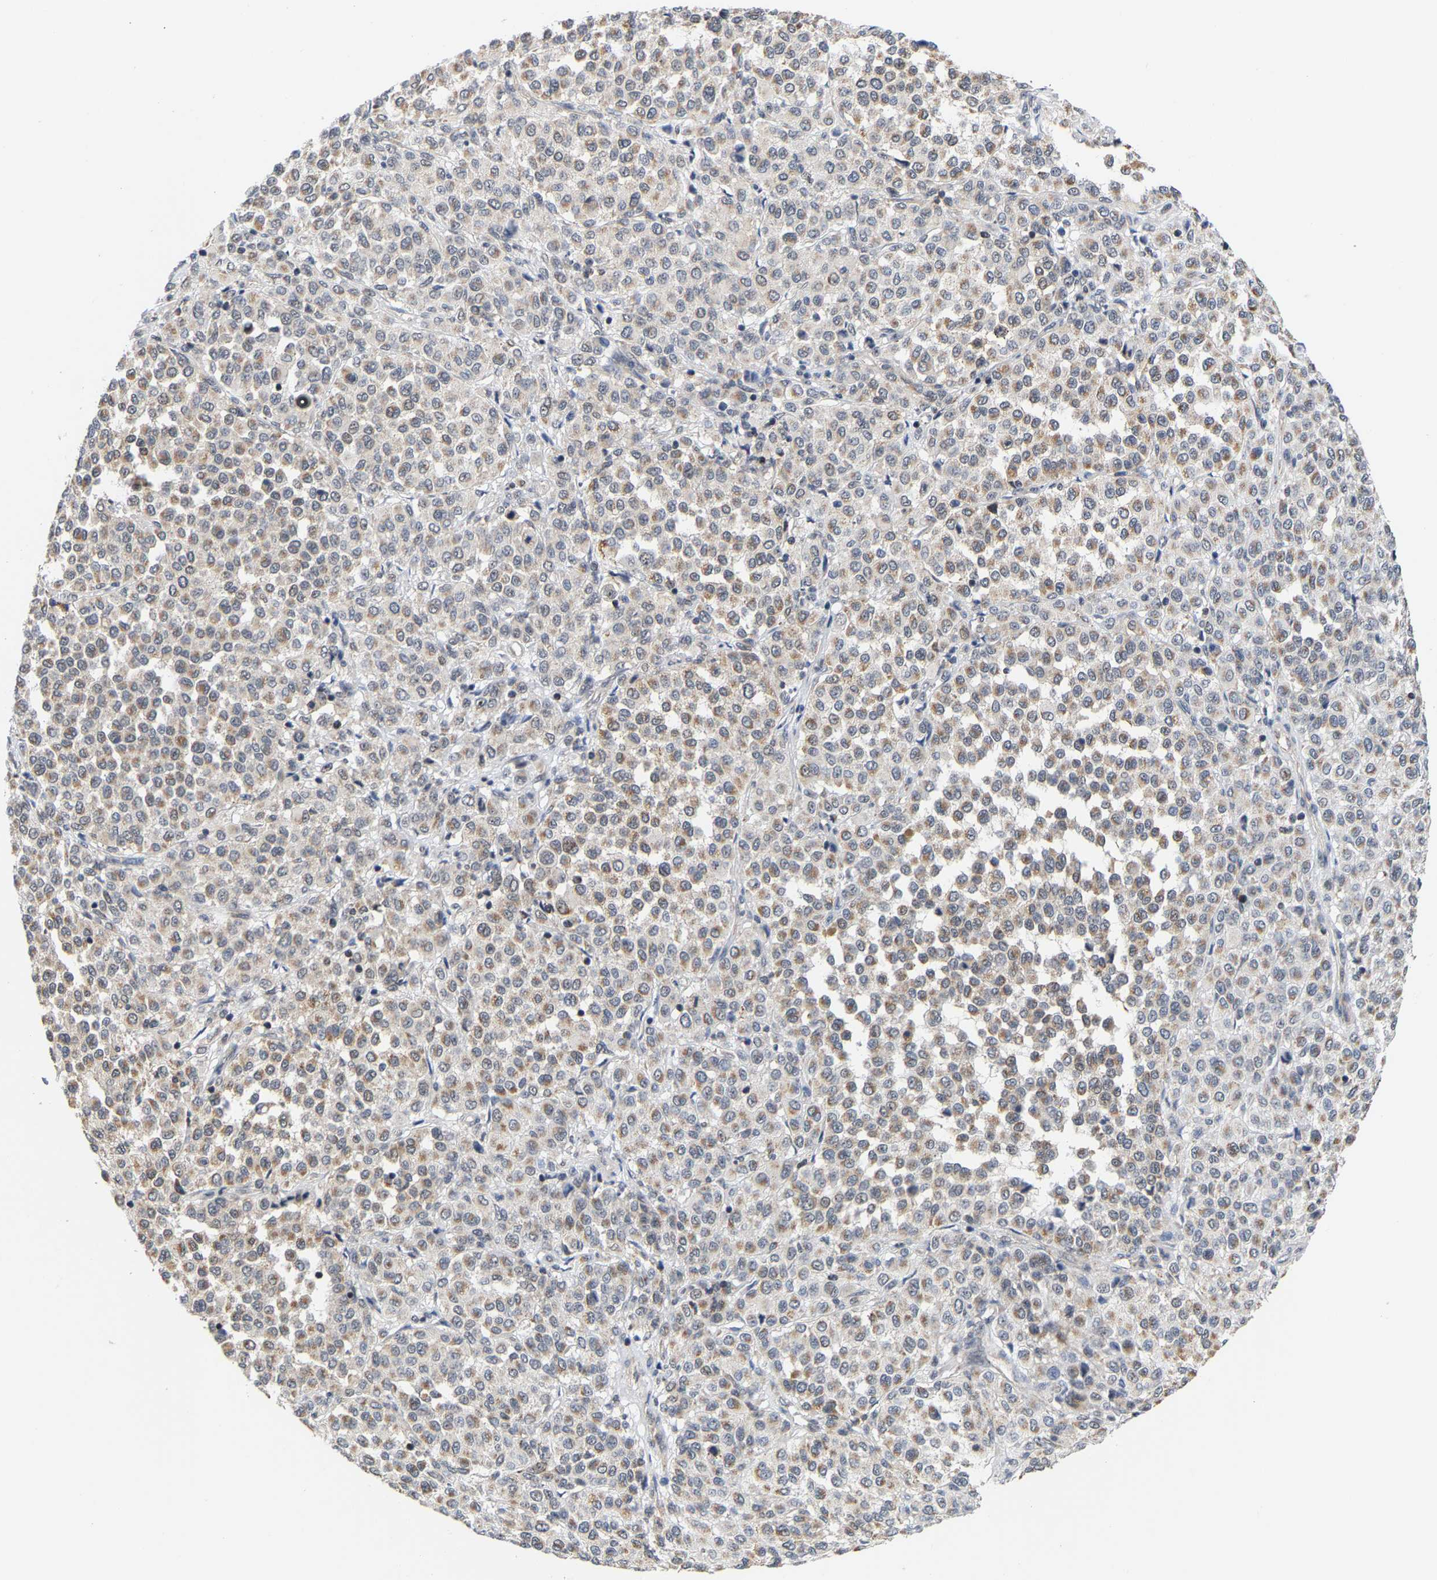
{"staining": {"intensity": "moderate", "quantity": ">75%", "location": "cytoplasmic/membranous"}, "tissue": "melanoma", "cell_type": "Tumor cells", "image_type": "cancer", "snomed": [{"axis": "morphology", "description": "Malignant melanoma, Metastatic site"}, {"axis": "topography", "description": "Pancreas"}], "caption": "This is a histology image of immunohistochemistry staining of melanoma, which shows moderate staining in the cytoplasmic/membranous of tumor cells.", "gene": "PCNT", "patient": {"sex": "female", "age": 30}}